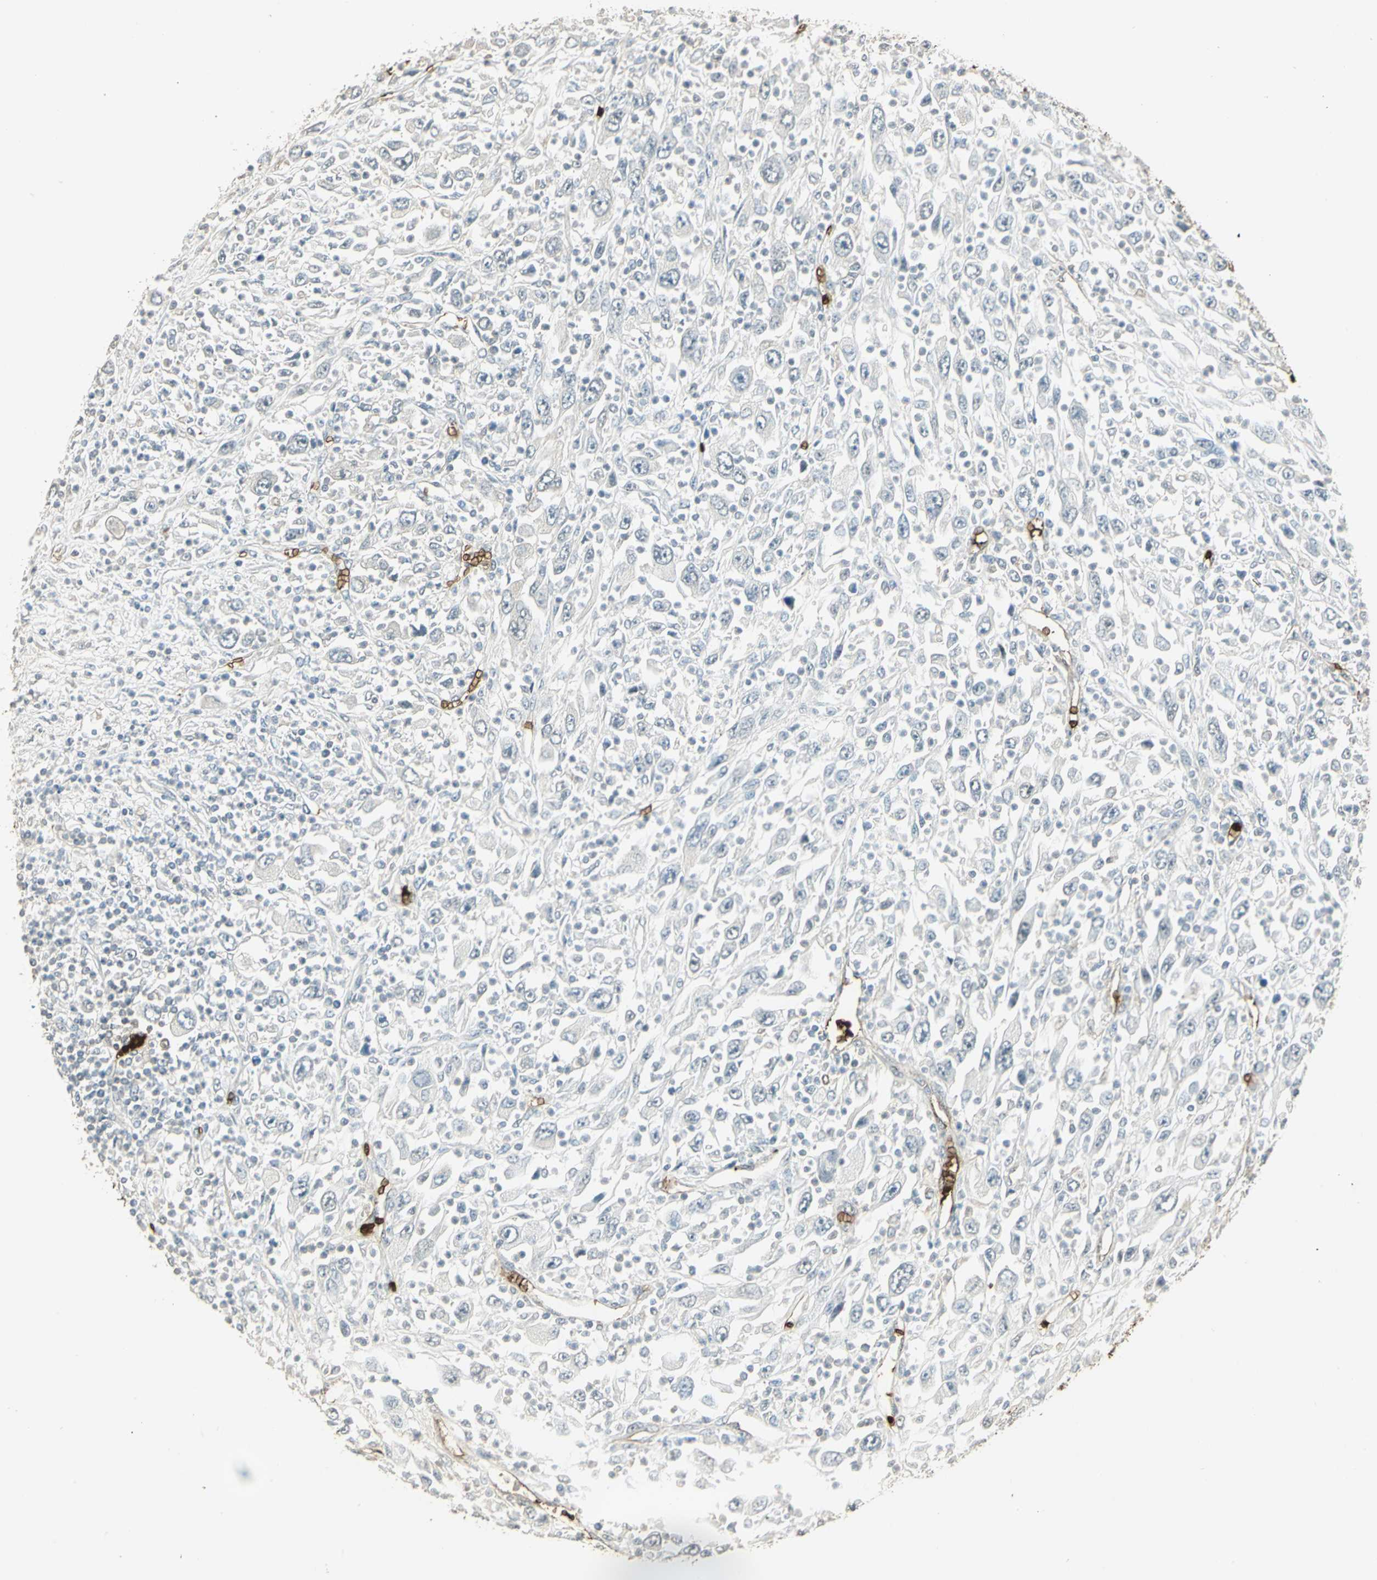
{"staining": {"intensity": "negative", "quantity": "none", "location": "none"}, "tissue": "melanoma", "cell_type": "Tumor cells", "image_type": "cancer", "snomed": [{"axis": "morphology", "description": "Malignant melanoma, Metastatic site"}, {"axis": "topography", "description": "Skin"}], "caption": "Immunohistochemistry (IHC) of melanoma displays no staining in tumor cells.", "gene": "DDAH1", "patient": {"sex": "female", "age": 56}}